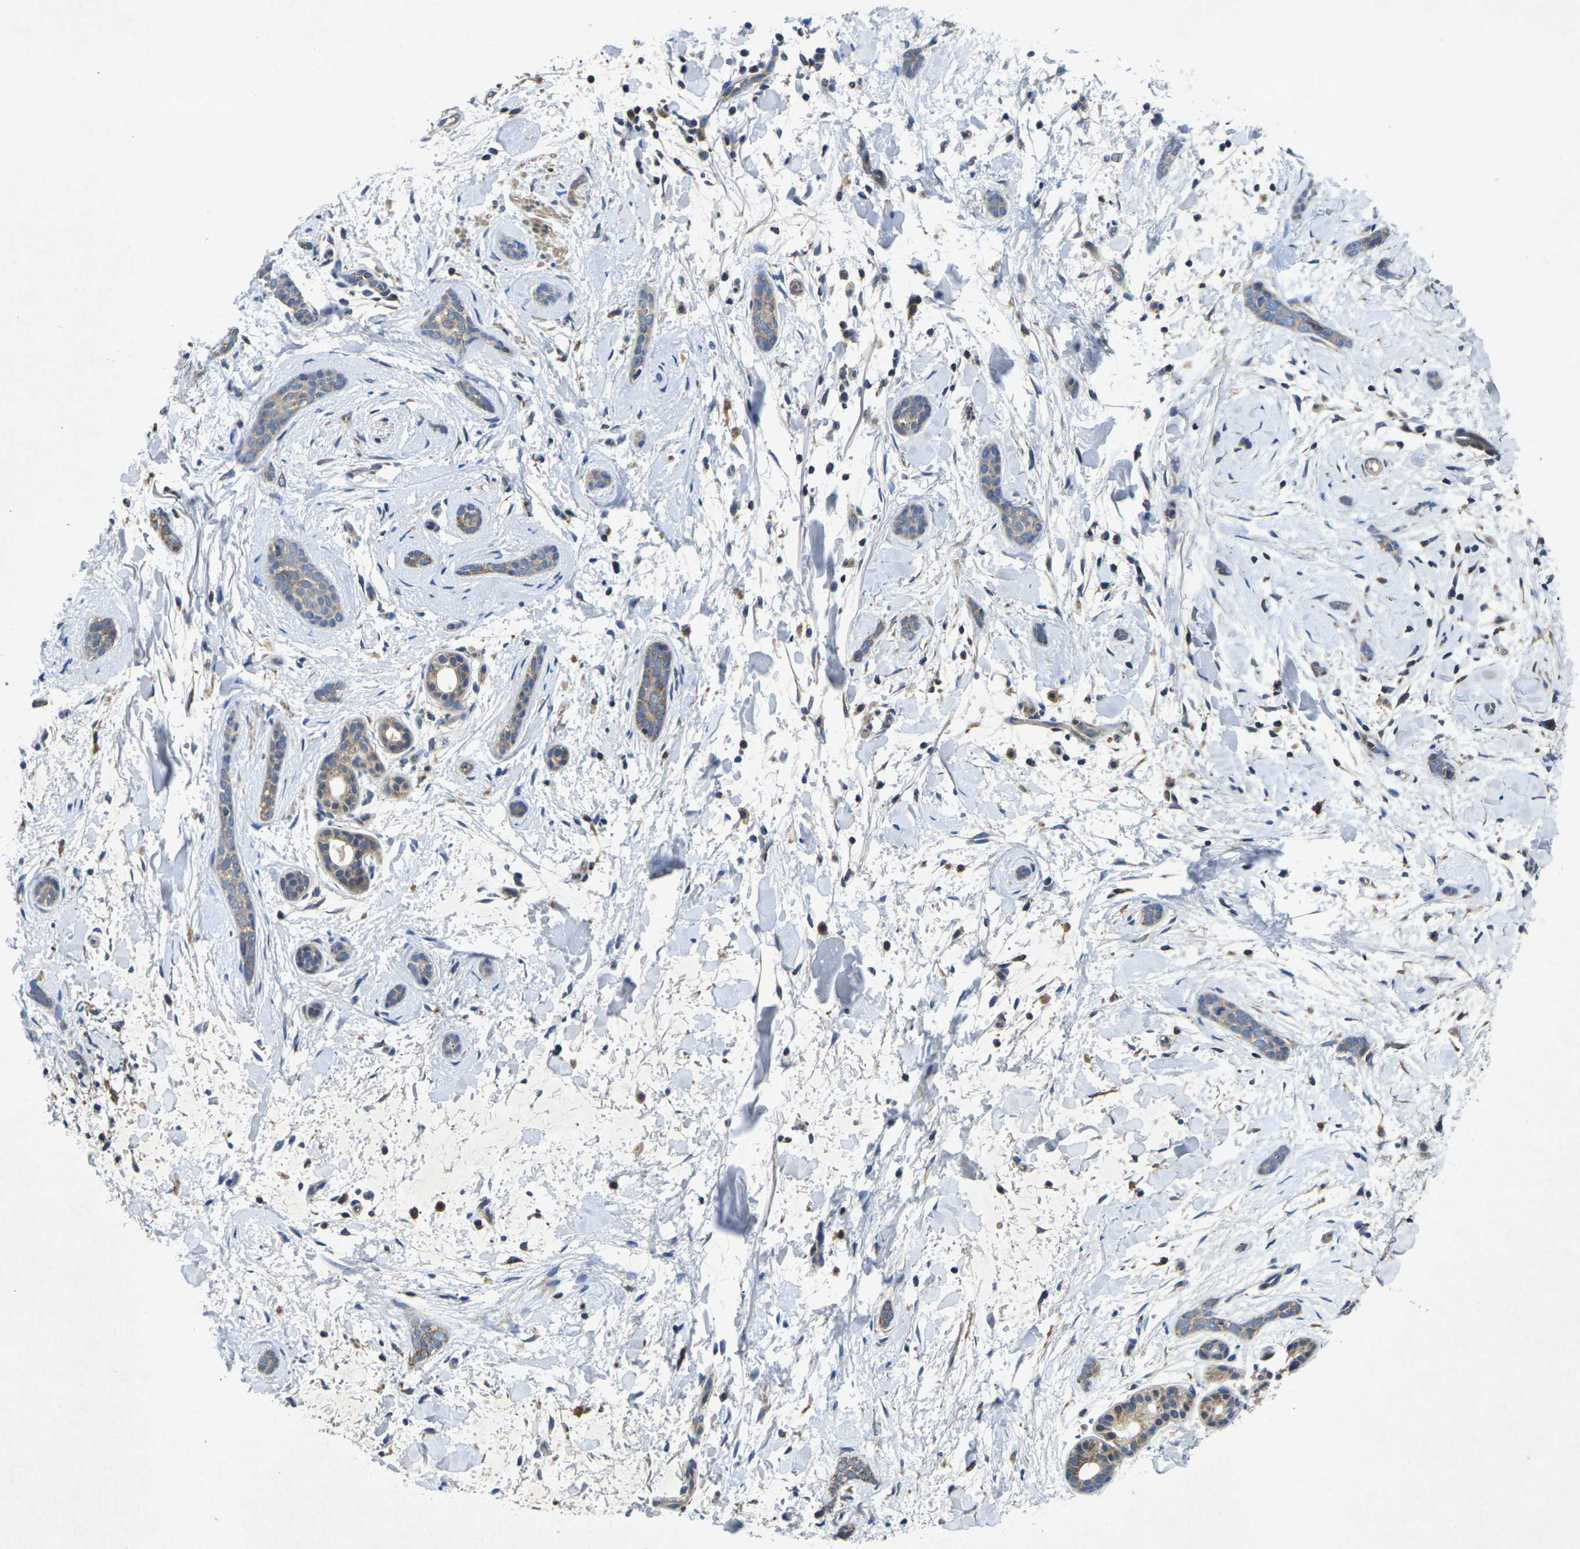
{"staining": {"intensity": "weak", "quantity": ">75%", "location": "cytoplasmic/membranous"}, "tissue": "skin cancer", "cell_type": "Tumor cells", "image_type": "cancer", "snomed": [{"axis": "morphology", "description": "Basal cell carcinoma"}, {"axis": "morphology", "description": "Adnexal tumor, benign"}, {"axis": "topography", "description": "Skin"}], "caption": "Immunohistochemistry histopathology image of neoplastic tissue: skin cancer stained using IHC reveals low levels of weak protein expression localized specifically in the cytoplasmic/membranous of tumor cells, appearing as a cytoplasmic/membranous brown color.", "gene": "KIF1B", "patient": {"sex": "female", "age": 42}}